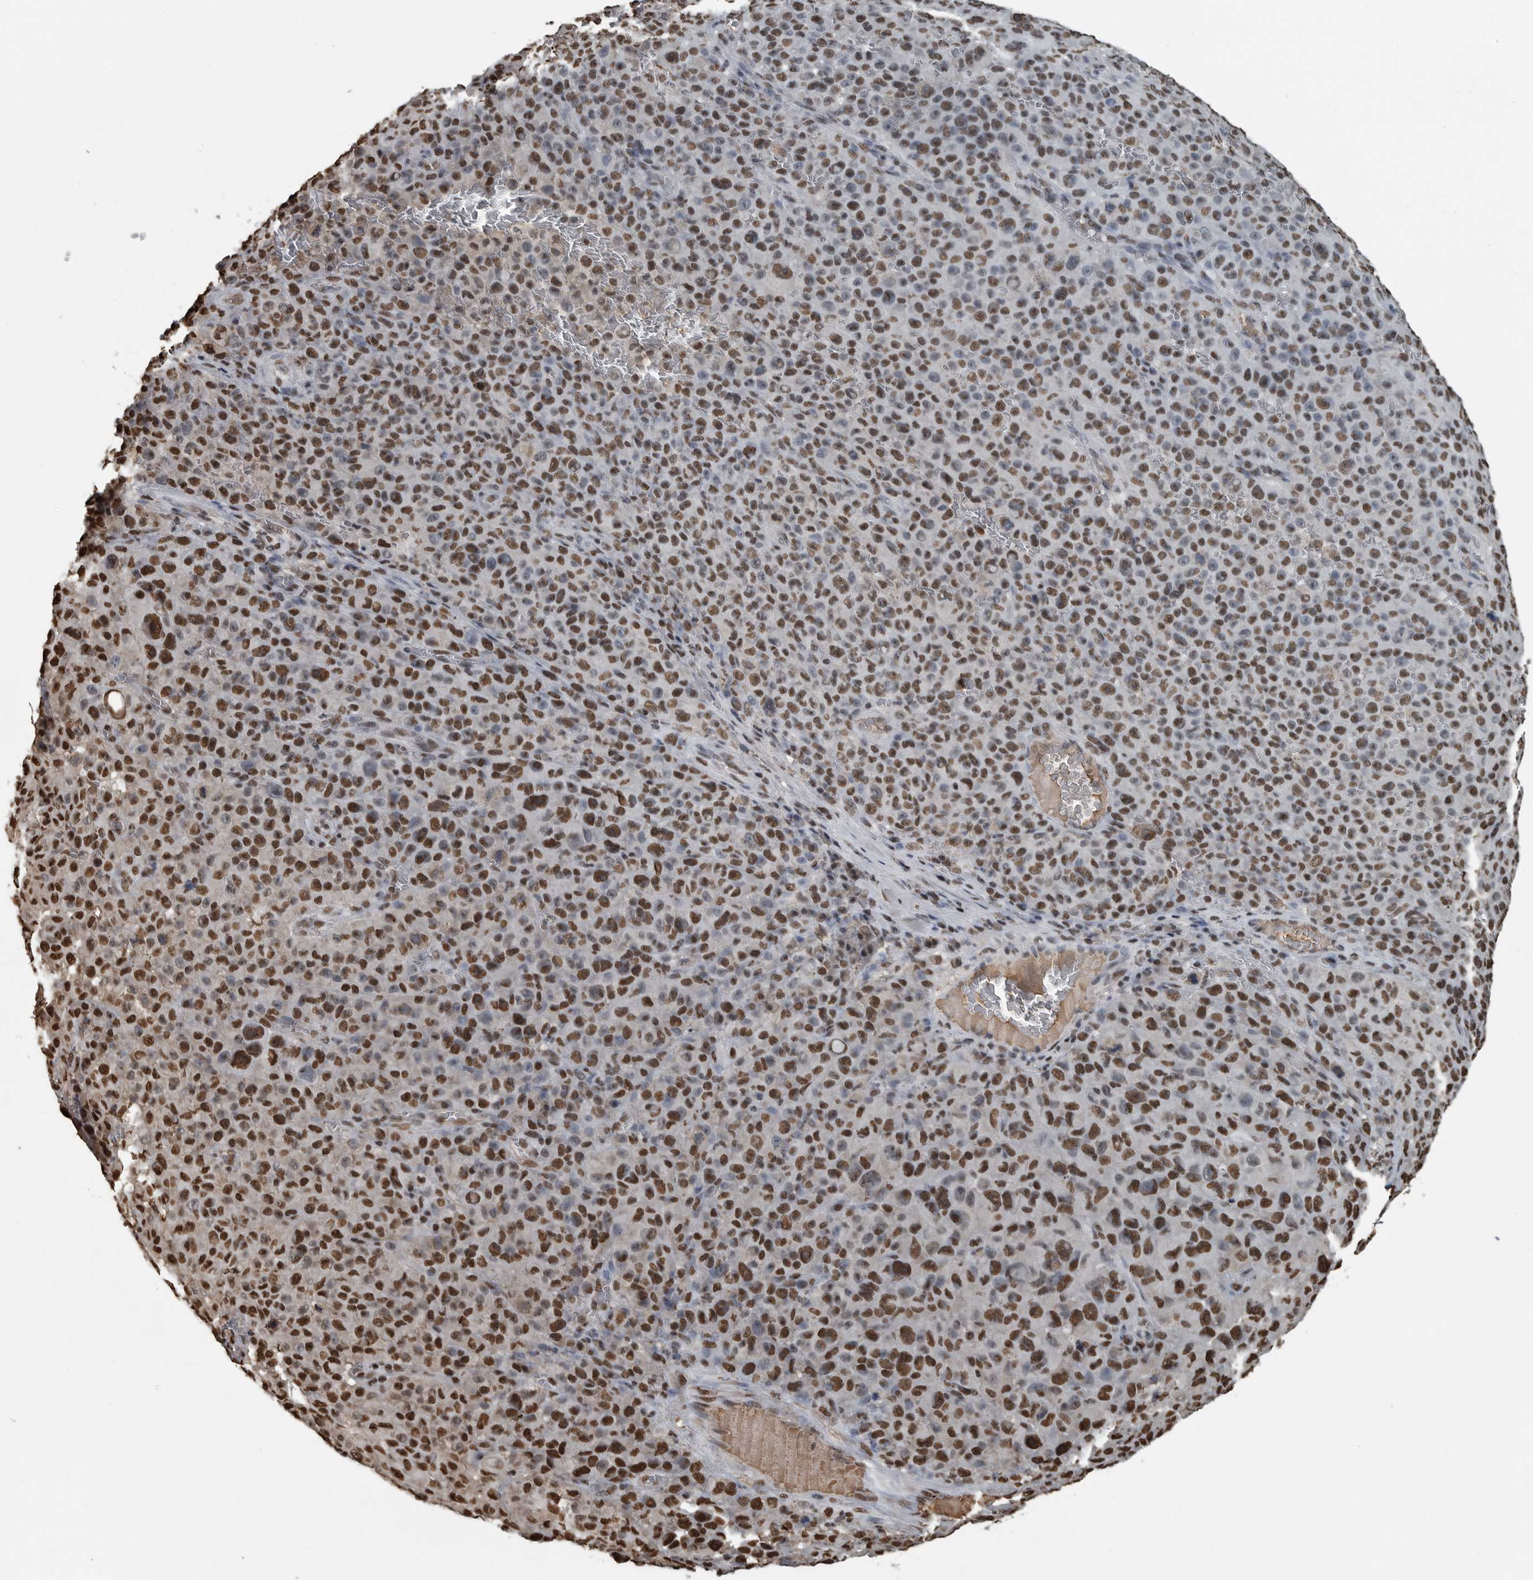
{"staining": {"intensity": "strong", "quantity": ">75%", "location": "nuclear"}, "tissue": "melanoma", "cell_type": "Tumor cells", "image_type": "cancer", "snomed": [{"axis": "morphology", "description": "Malignant melanoma, NOS"}, {"axis": "topography", "description": "Skin"}], "caption": "Human malignant melanoma stained with a brown dye exhibits strong nuclear positive staining in approximately >75% of tumor cells.", "gene": "TGS1", "patient": {"sex": "female", "age": 82}}